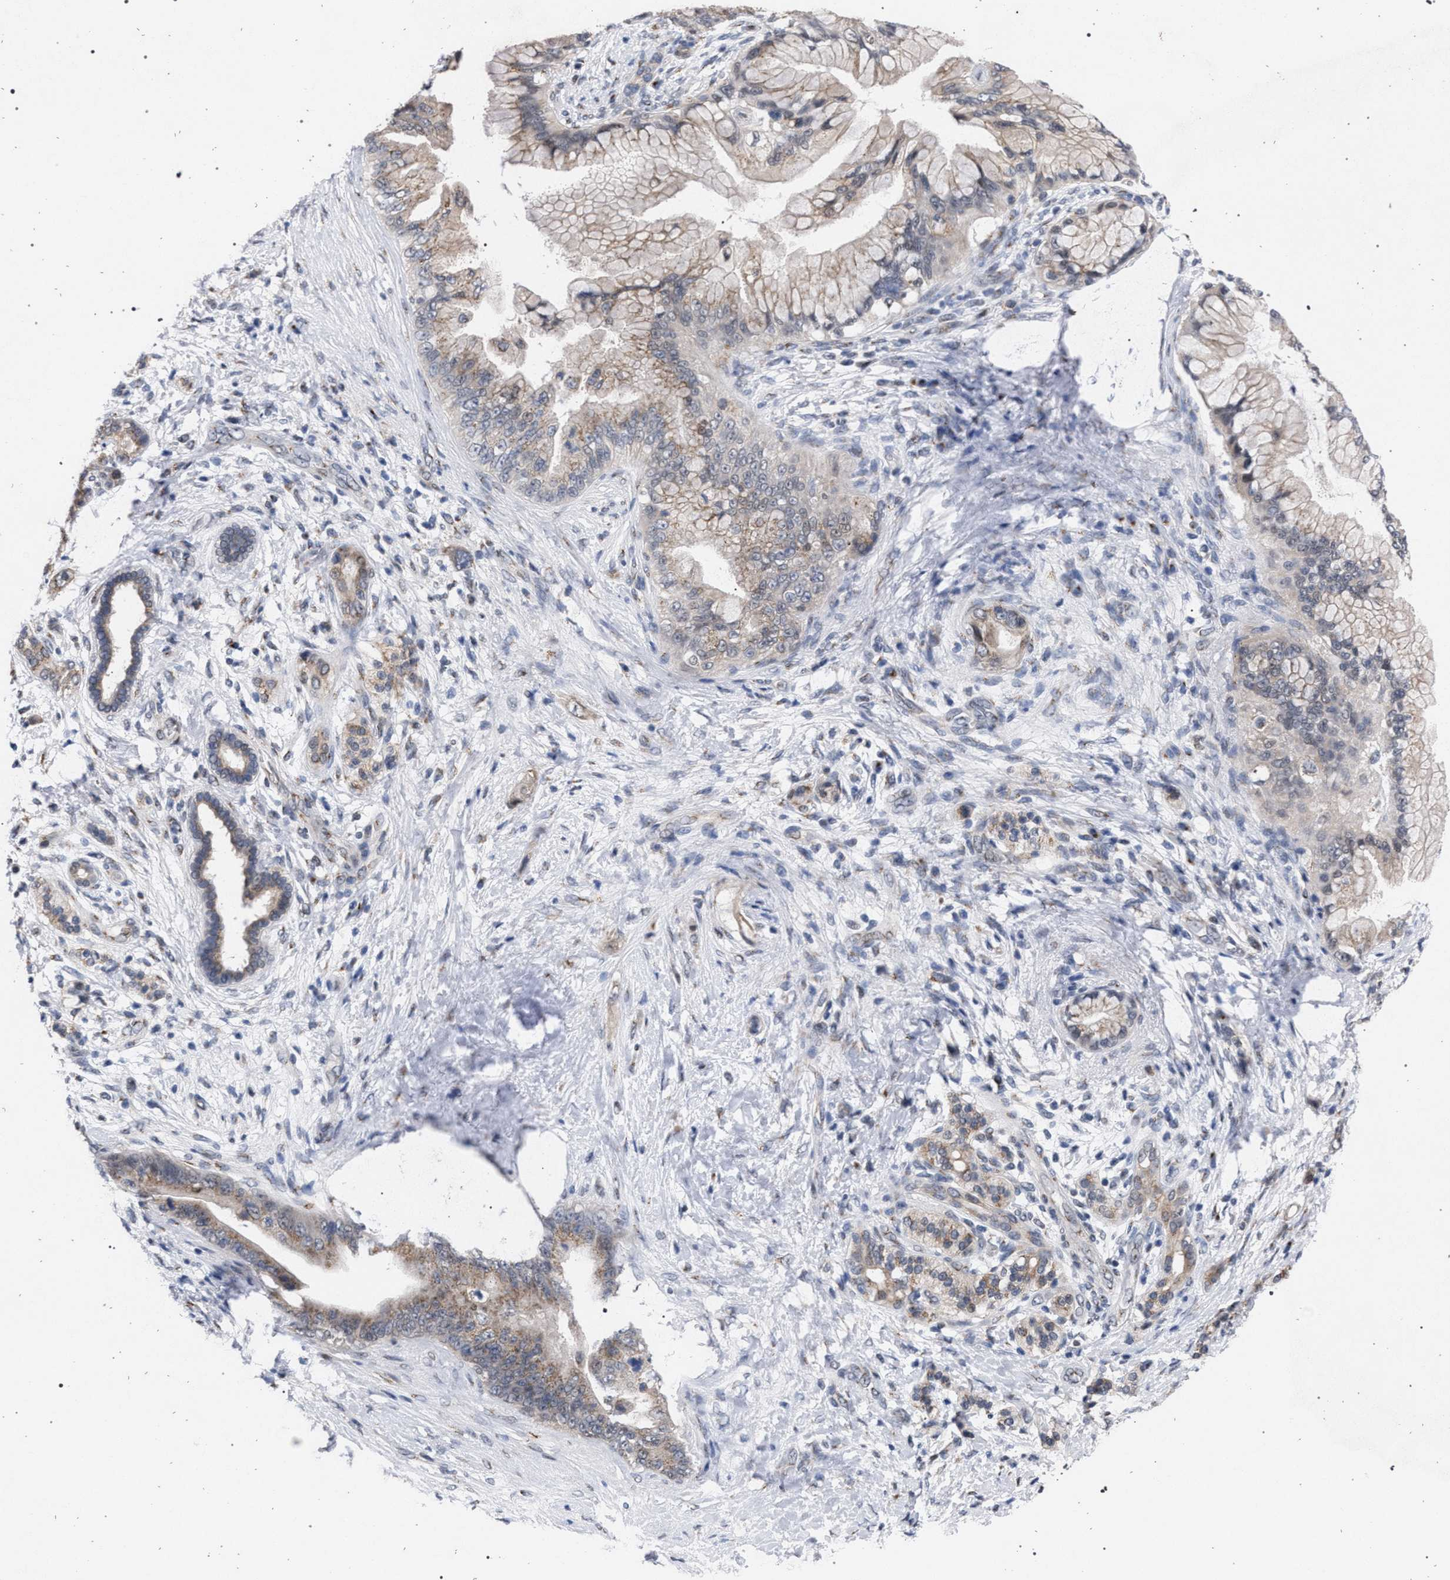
{"staining": {"intensity": "weak", "quantity": ">75%", "location": "cytoplasmic/membranous"}, "tissue": "pancreatic cancer", "cell_type": "Tumor cells", "image_type": "cancer", "snomed": [{"axis": "morphology", "description": "Adenocarcinoma, NOS"}, {"axis": "topography", "description": "Pancreas"}], "caption": "Tumor cells display weak cytoplasmic/membranous expression in approximately >75% of cells in adenocarcinoma (pancreatic).", "gene": "GOLGA2", "patient": {"sex": "male", "age": 59}}